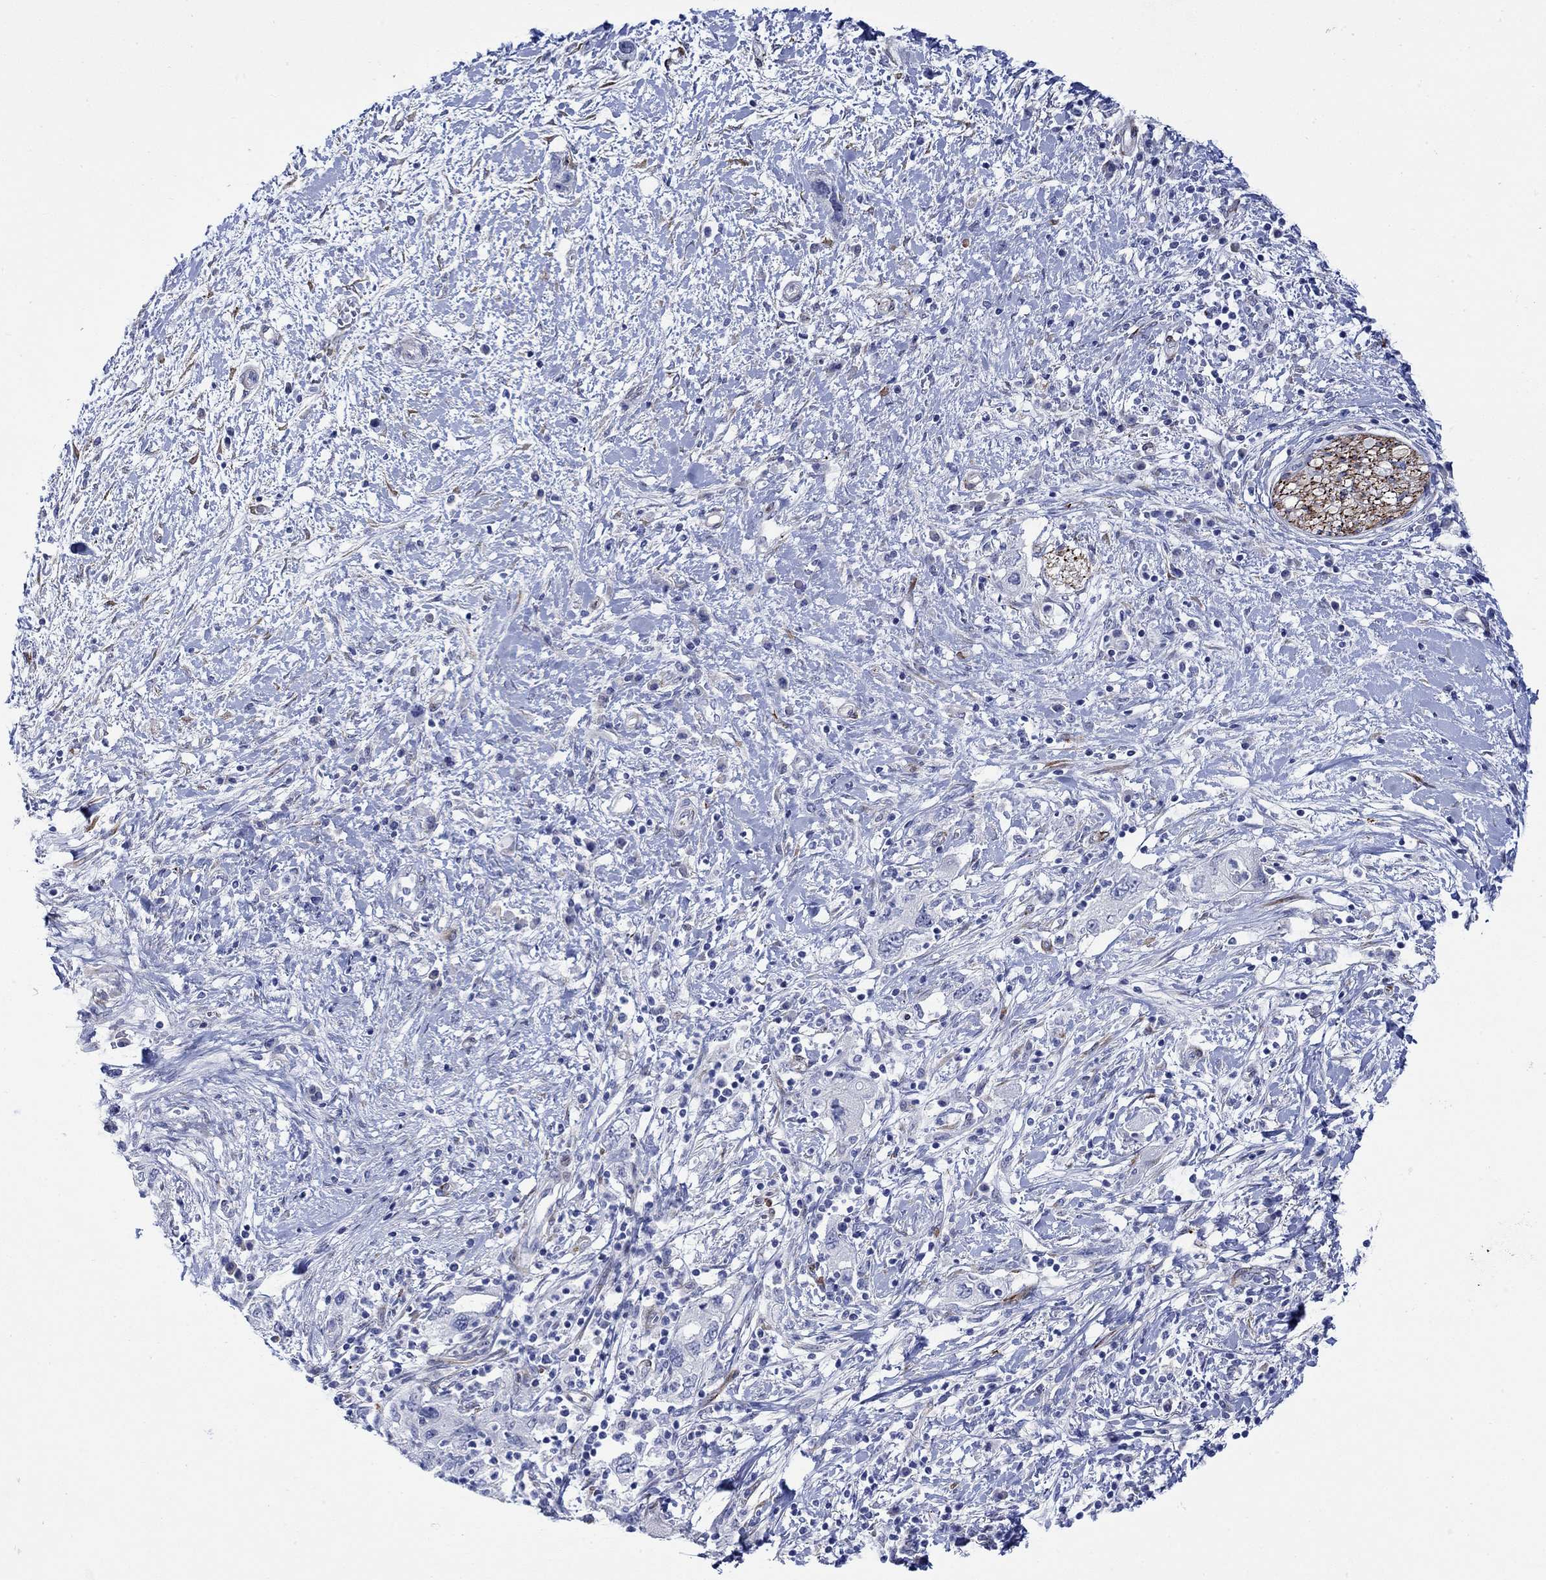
{"staining": {"intensity": "negative", "quantity": "none", "location": "none"}, "tissue": "pancreatic cancer", "cell_type": "Tumor cells", "image_type": "cancer", "snomed": [{"axis": "morphology", "description": "Adenocarcinoma, NOS"}, {"axis": "topography", "description": "Pancreas"}], "caption": "This is an immunohistochemistry (IHC) image of pancreatic cancer (adenocarcinoma). There is no staining in tumor cells.", "gene": "KSR2", "patient": {"sex": "female", "age": 73}}